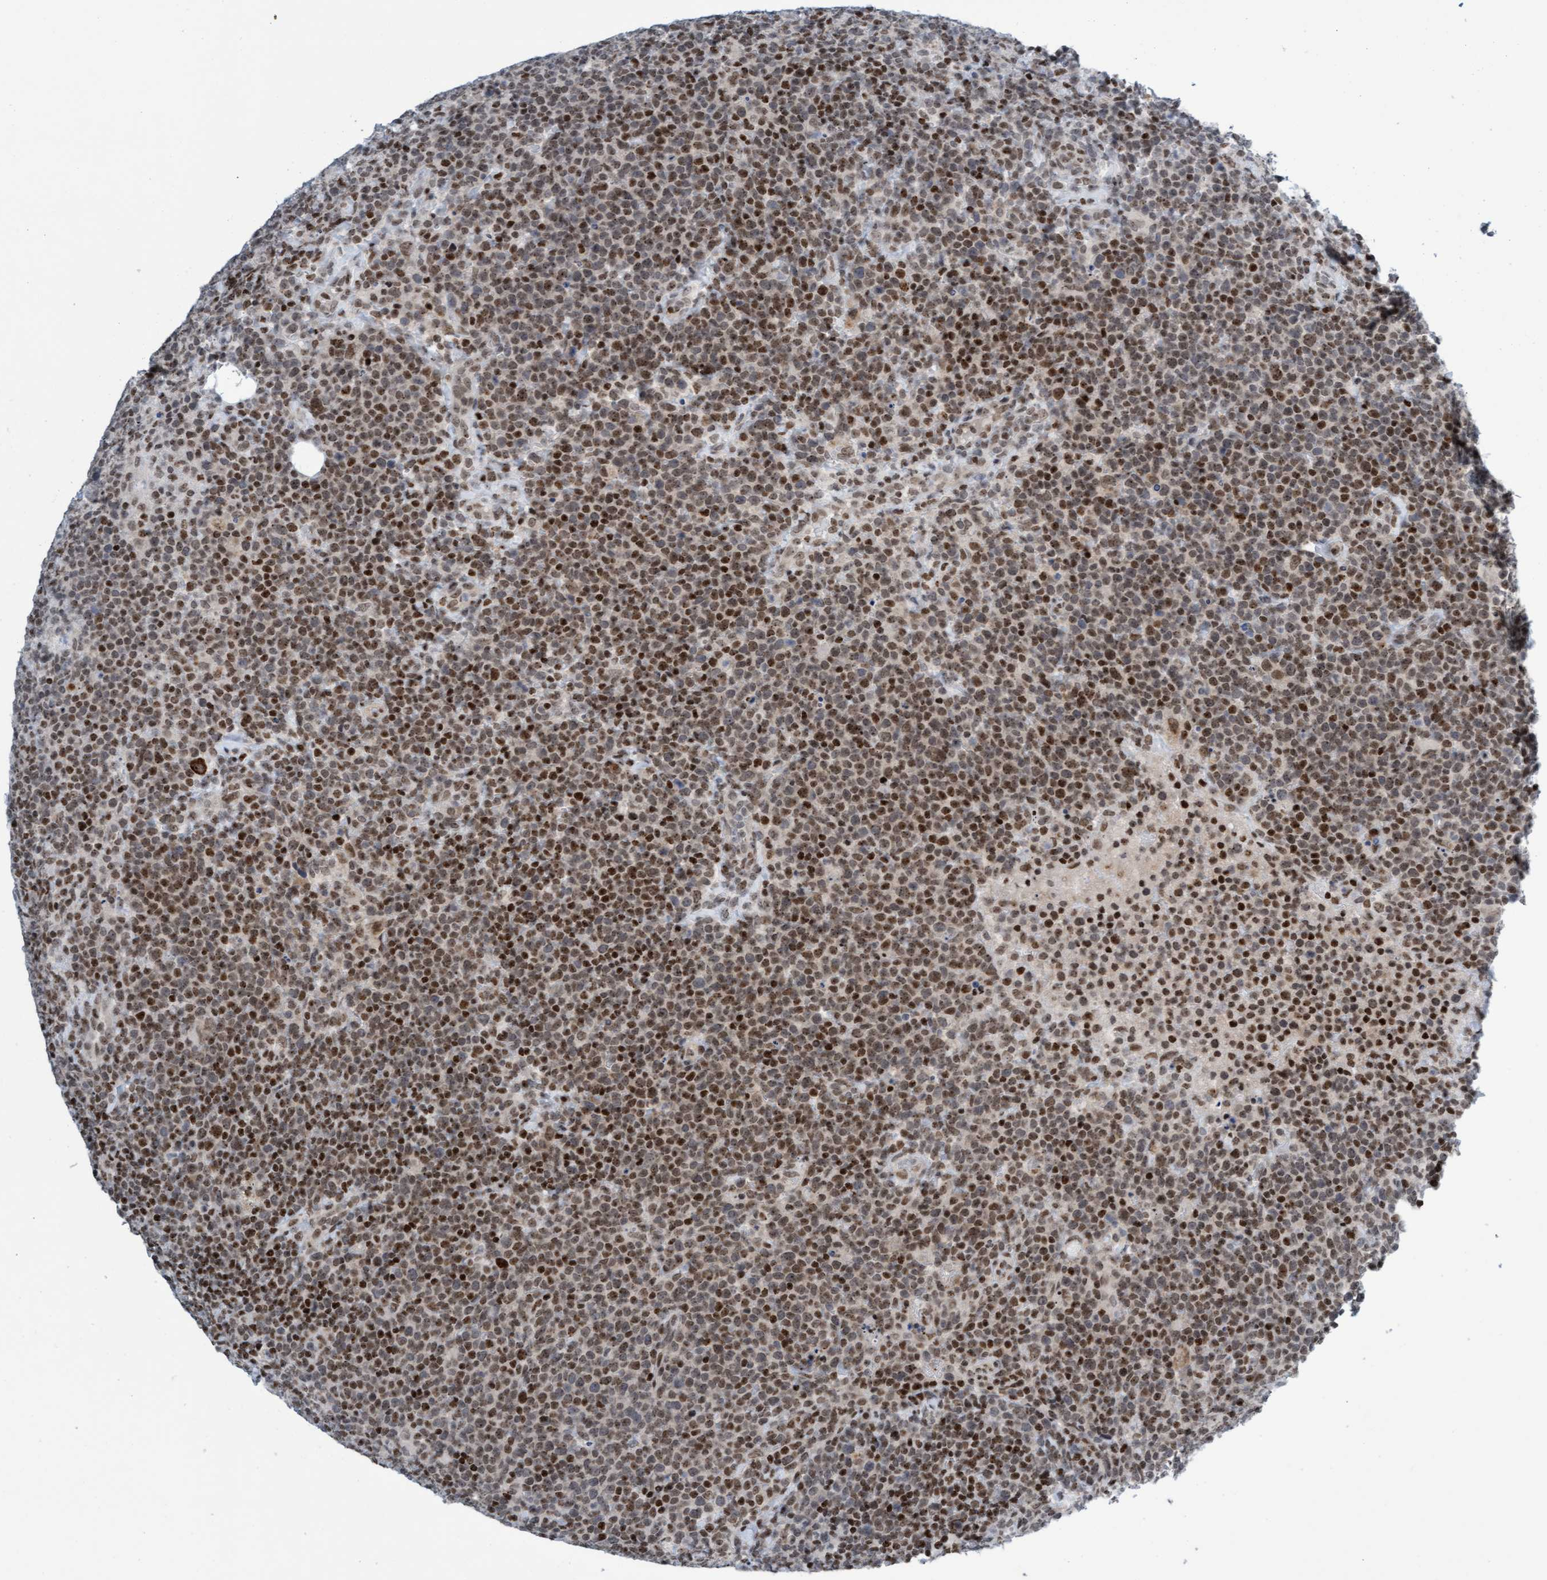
{"staining": {"intensity": "moderate", "quantity": ">75%", "location": "nuclear"}, "tissue": "lymphoma", "cell_type": "Tumor cells", "image_type": "cancer", "snomed": [{"axis": "morphology", "description": "Malignant lymphoma, non-Hodgkin's type, High grade"}, {"axis": "topography", "description": "Lymph node"}], "caption": "A brown stain labels moderate nuclear expression of a protein in lymphoma tumor cells.", "gene": "GLRX2", "patient": {"sex": "male", "age": 61}}